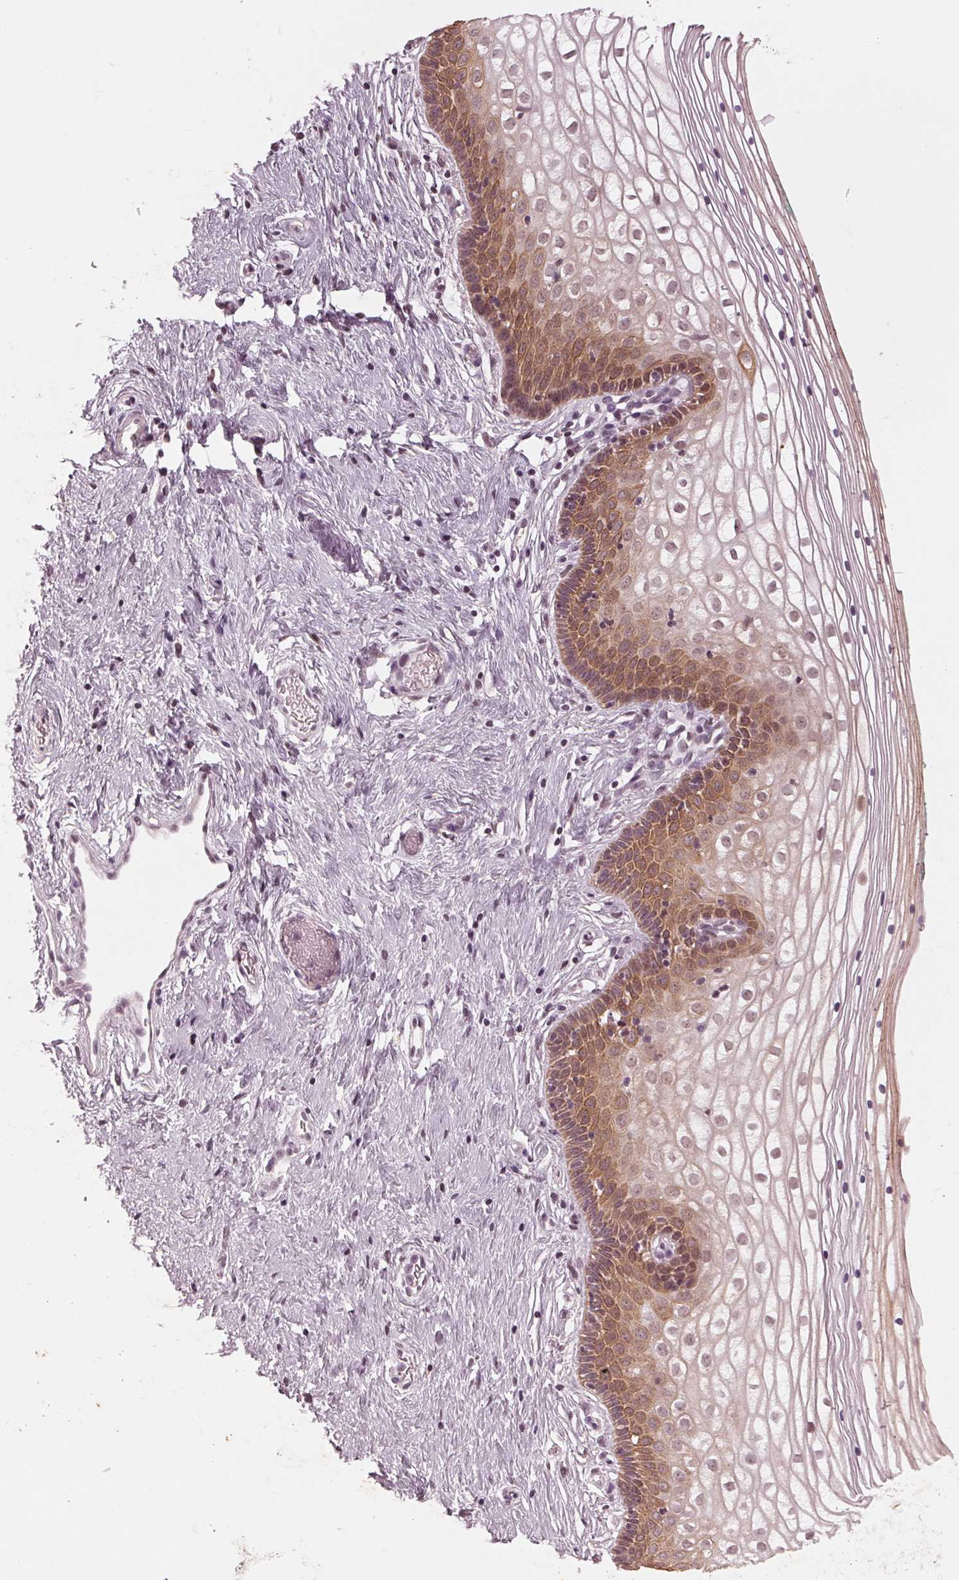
{"staining": {"intensity": "moderate", "quantity": "25%-75%", "location": "nuclear"}, "tissue": "vagina", "cell_type": "Squamous epithelial cells", "image_type": "normal", "snomed": [{"axis": "morphology", "description": "Normal tissue, NOS"}, {"axis": "topography", "description": "Vagina"}], "caption": "An immunohistochemistry image of unremarkable tissue is shown. Protein staining in brown labels moderate nuclear positivity in vagina within squamous epithelial cells. (Brightfield microscopy of DAB IHC at high magnification).", "gene": "DNMT3L", "patient": {"sex": "female", "age": 36}}